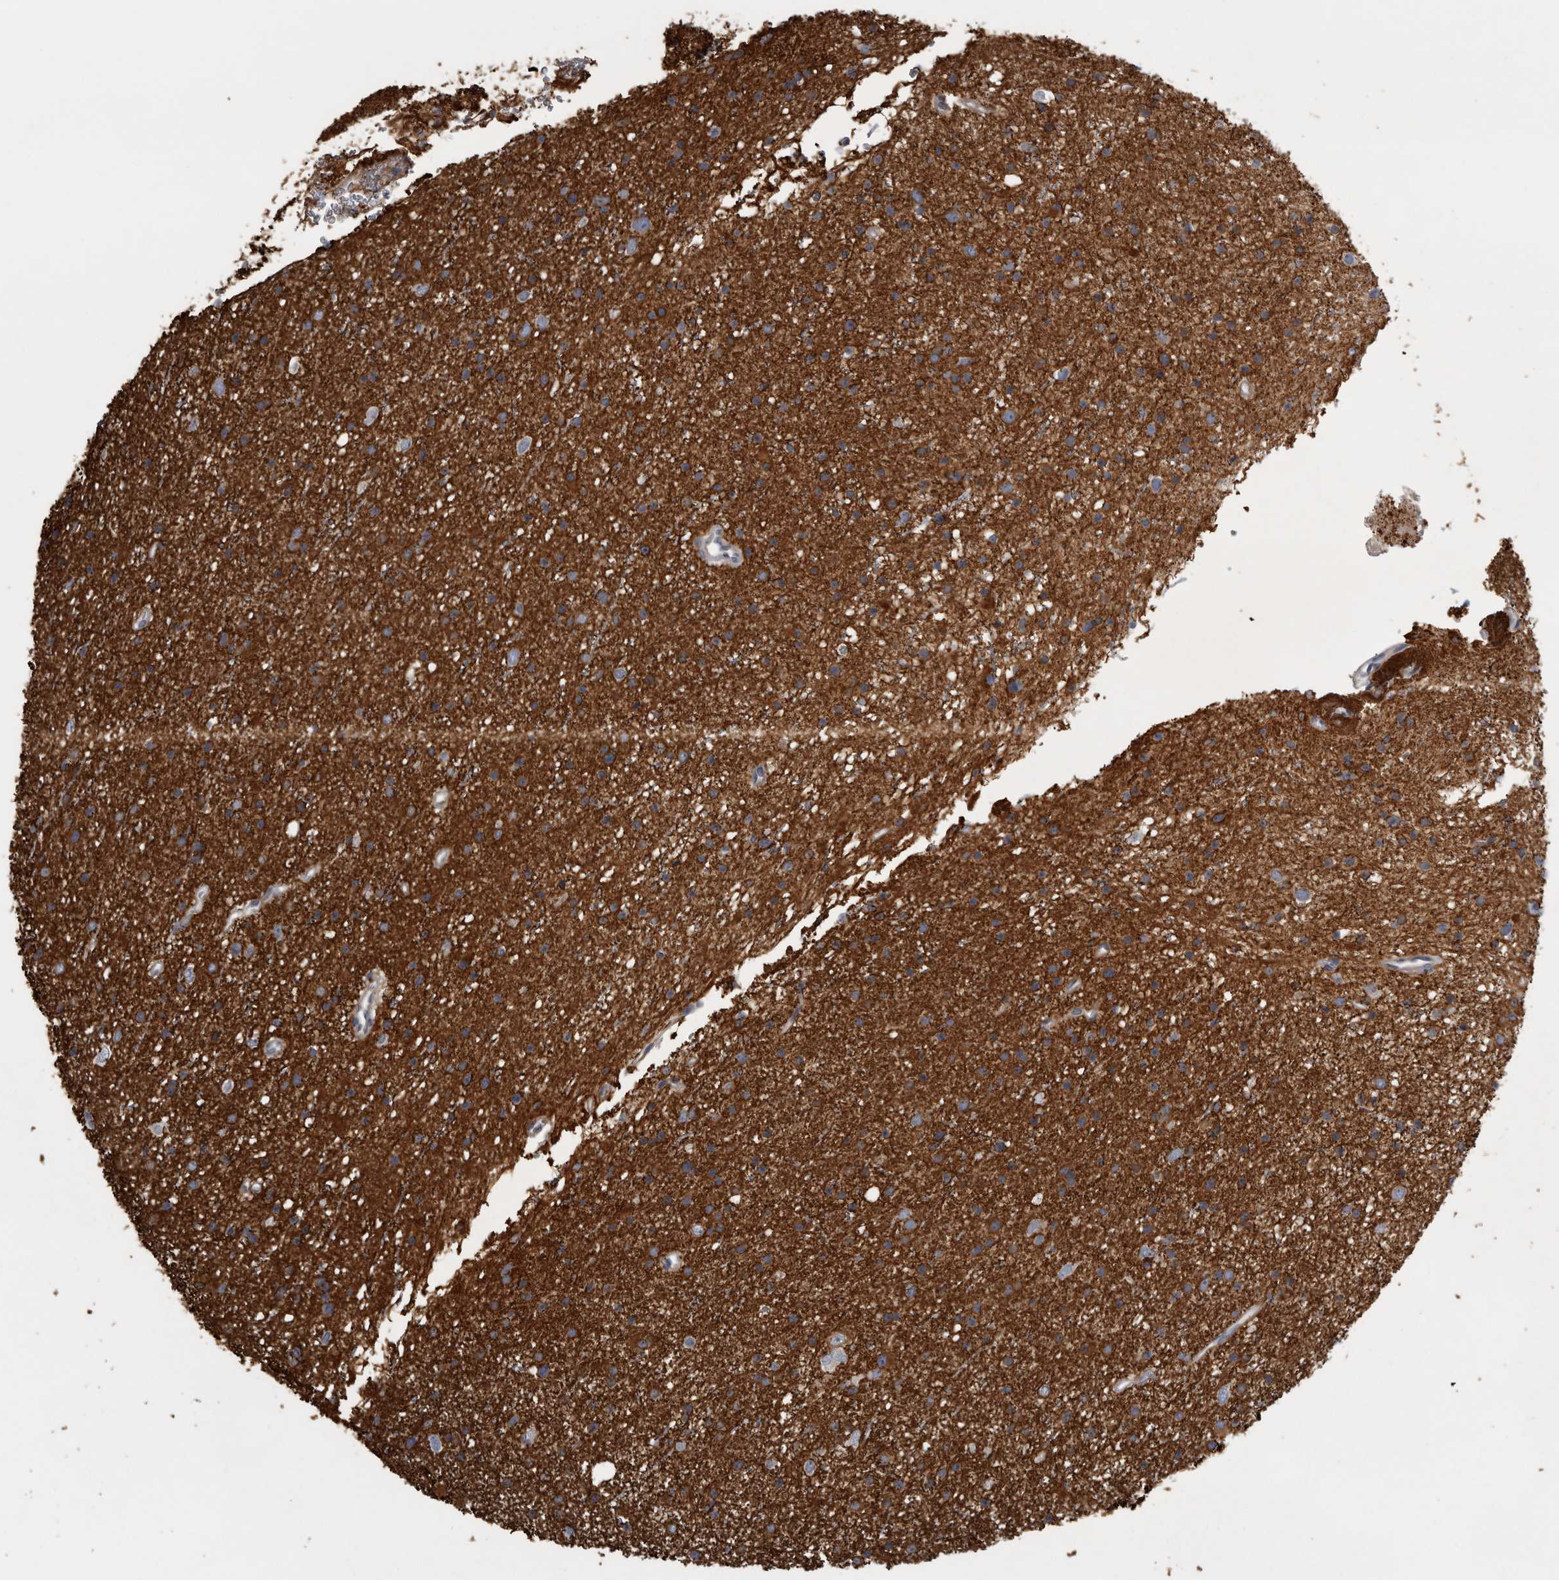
{"staining": {"intensity": "strong", "quantity": ">75%", "location": "cytoplasmic/membranous"}, "tissue": "glioma", "cell_type": "Tumor cells", "image_type": "cancer", "snomed": [{"axis": "morphology", "description": "Glioma, malignant, Low grade"}, {"axis": "topography", "description": "Cerebral cortex"}], "caption": "IHC of human malignant glioma (low-grade) shows high levels of strong cytoplasmic/membranous expression in about >75% of tumor cells.", "gene": "ATXN2", "patient": {"sex": "female", "age": 39}}